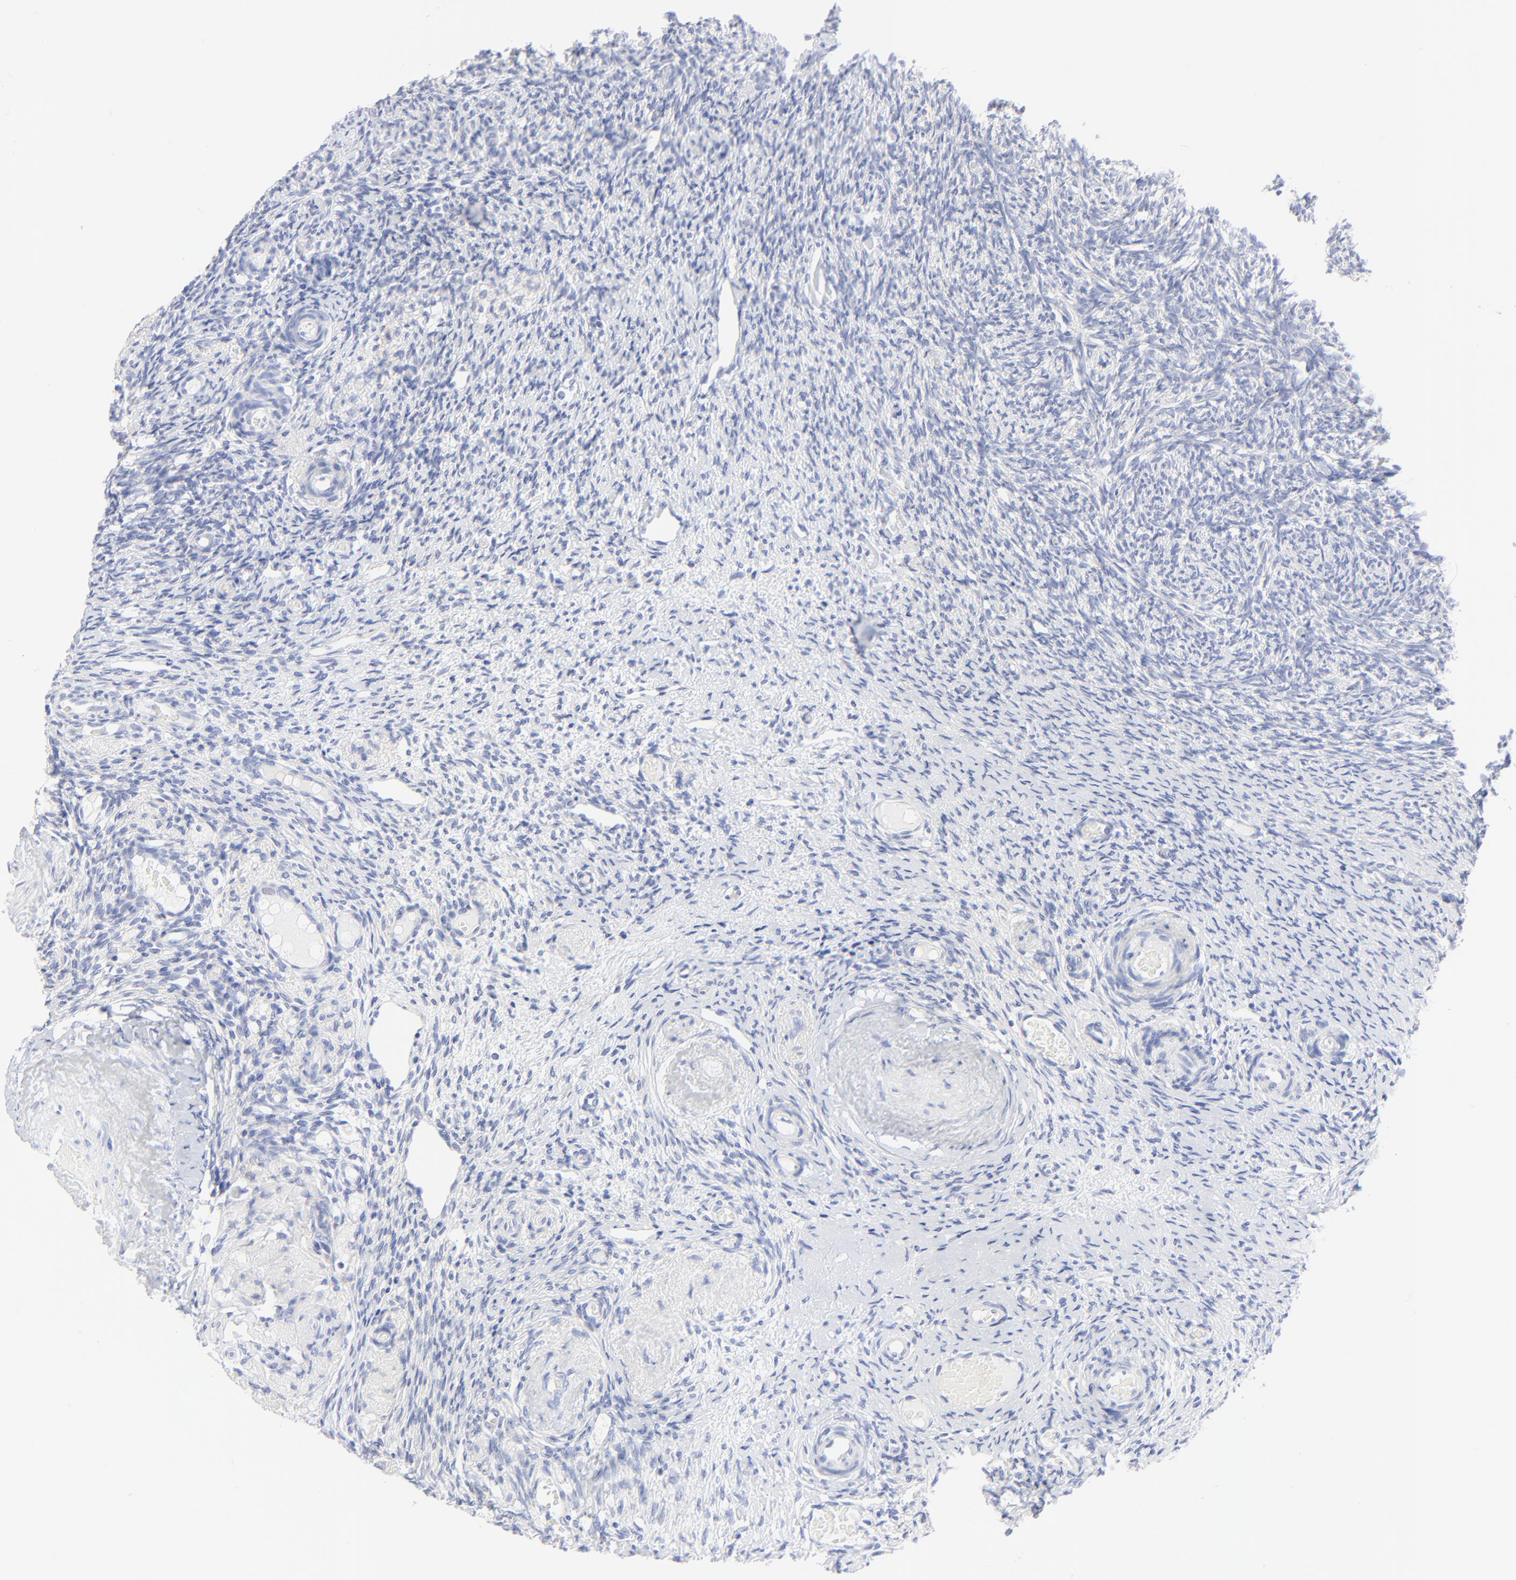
{"staining": {"intensity": "negative", "quantity": "none", "location": "none"}, "tissue": "ovary", "cell_type": "Follicle cells", "image_type": "normal", "snomed": [{"axis": "morphology", "description": "Normal tissue, NOS"}, {"axis": "topography", "description": "Ovary"}], "caption": "An IHC histopathology image of unremarkable ovary is shown. There is no staining in follicle cells of ovary. (Immunohistochemistry, brightfield microscopy, high magnification).", "gene": "PSD3", "patient": {"sex": "female", "age": 60}}